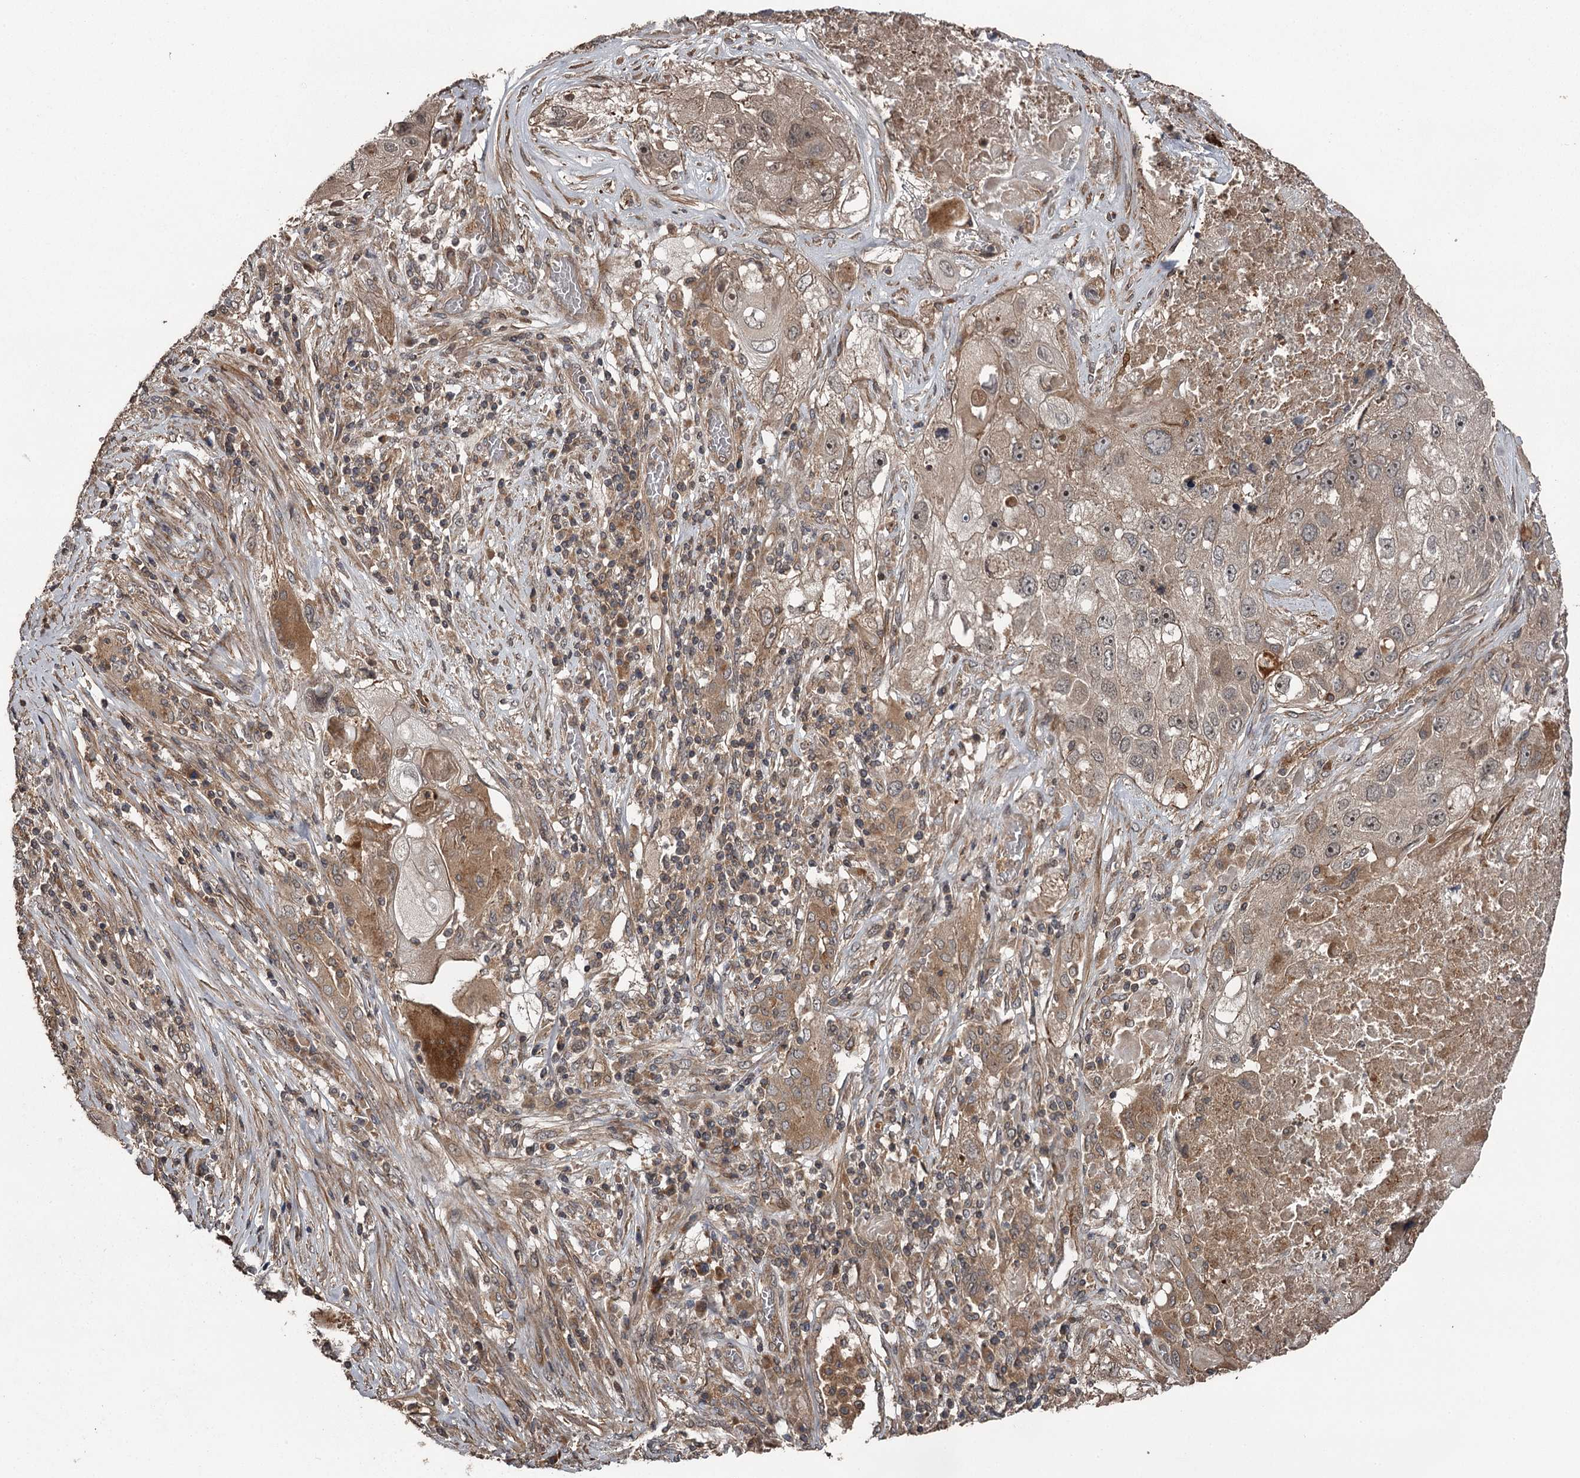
{"staining": {"intensity": "moderate", "quantity": "<25%", "location": "cytoplasmic/membranous"}, "tissue": "lung cancer", "cell_type": "Tumor cells", "image_type": "cancer", "snomed": [{"axis": "morphology", "description": "Squamous cell carcinoma, NOS"}, {"axis": "topography", "description": "Lung"}], "caption": "IHC image of human lung cancer (squamous cell carcinoma) stained for a protein (brown), which demonstrates low levels of moderate cytoplasmic/membranous positivity in about <25% of tumor cells.", "gene": "RAB21", "patient": {"sex": "male", "age": 61}}